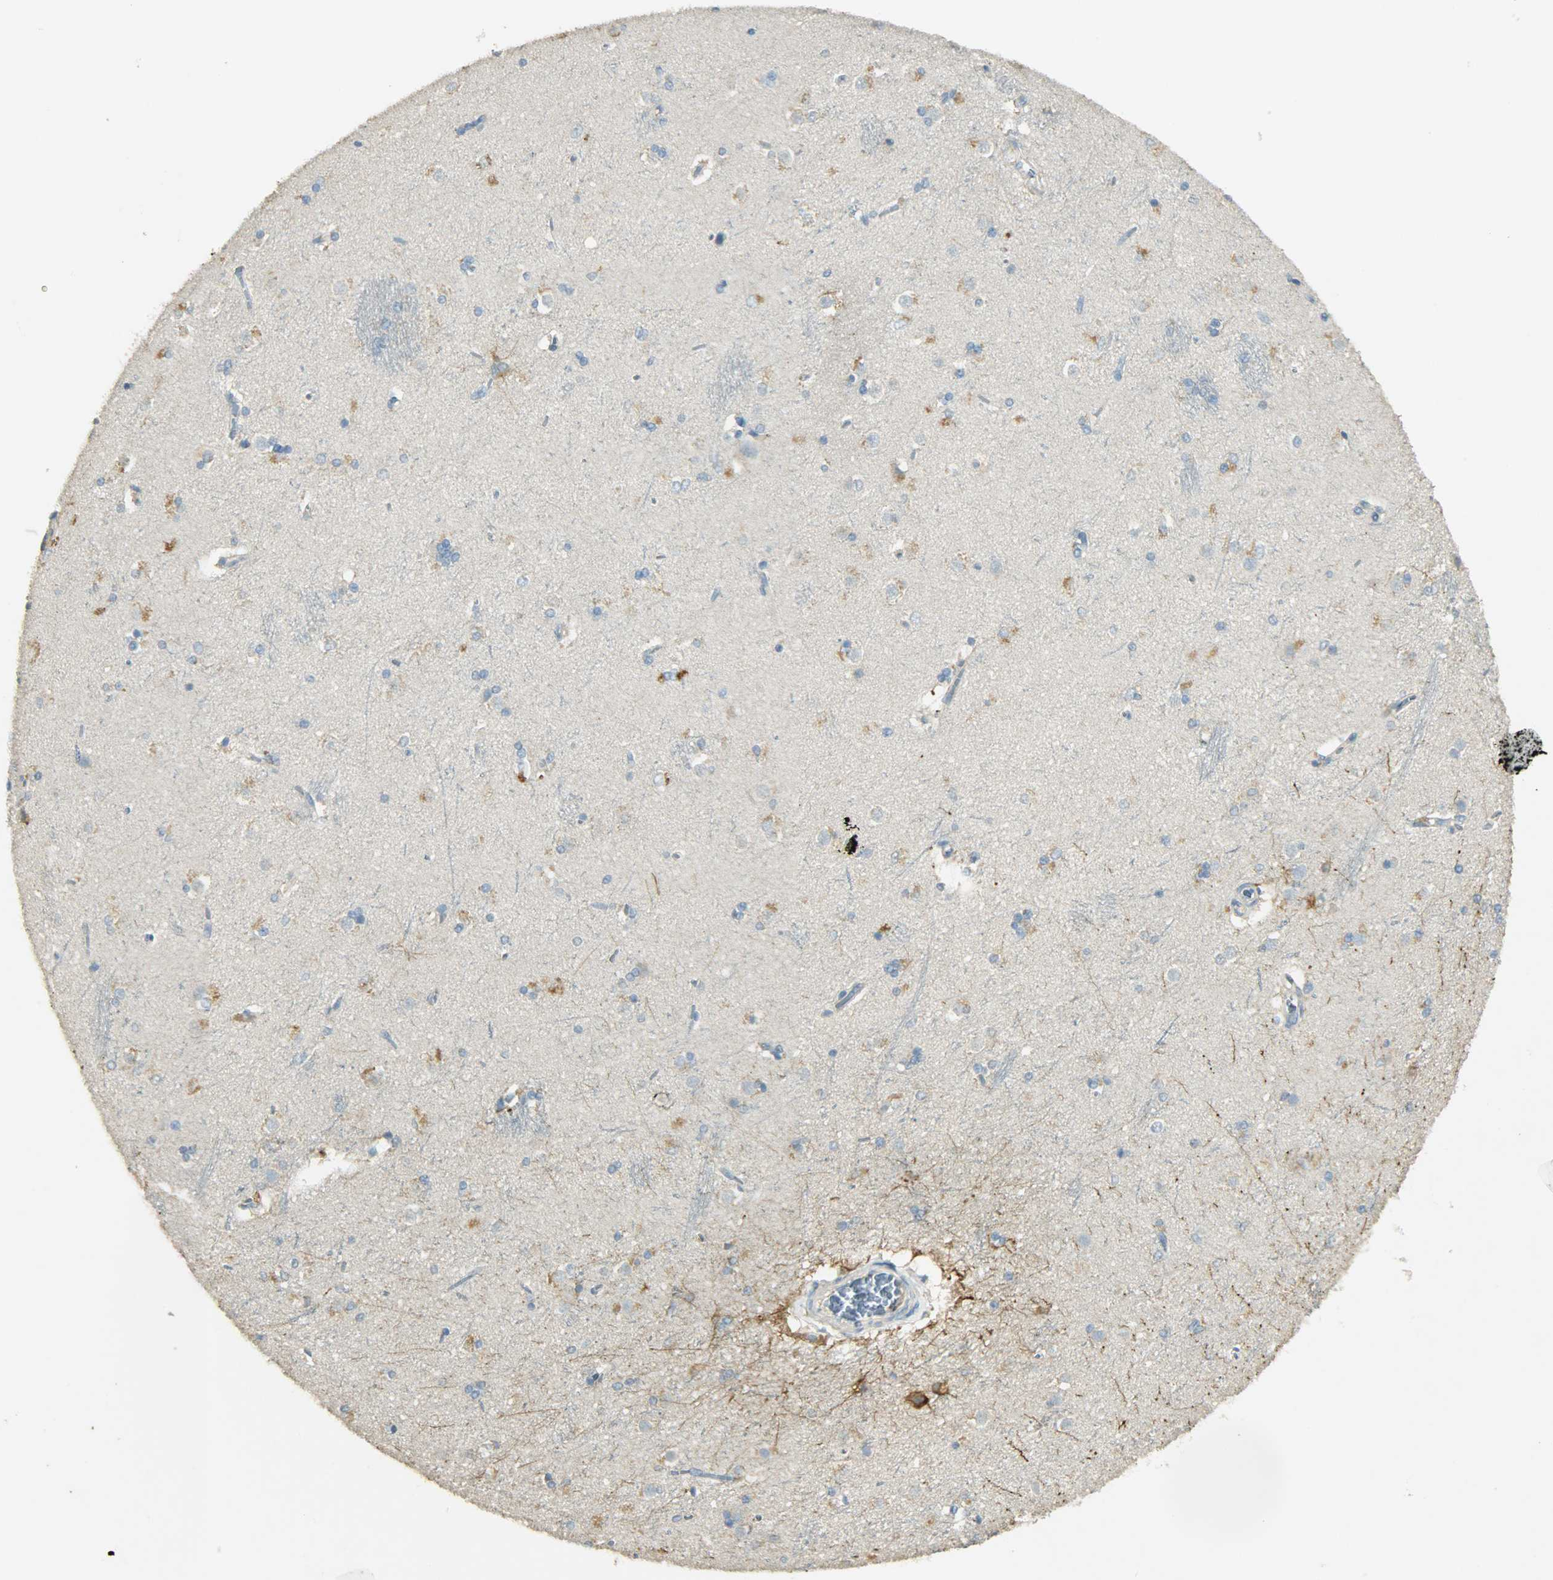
{"staining": {"intensity": "moderate", "quantity": "<25%", "location": "cytoplasmic/membranous"}, "tissue": "caudate", "cell_type": "Glial cells", "image_type": "normal", "snomed": [{"axis": "morphology", "description": "Normal tissue, NOS"}, {"axis": "topography", "description": "Lateral ventricle wall"}], "caption": "Immunohistochemistry (IHC) photomicrograph of unremarkable caudate stained for a protein (brown), which reveals low levels of moderate cytoplasmic/membranous expression in about <25% of glial cells.", "gene": "TPX2", "patient": {"sex": "female", "age": 19}}